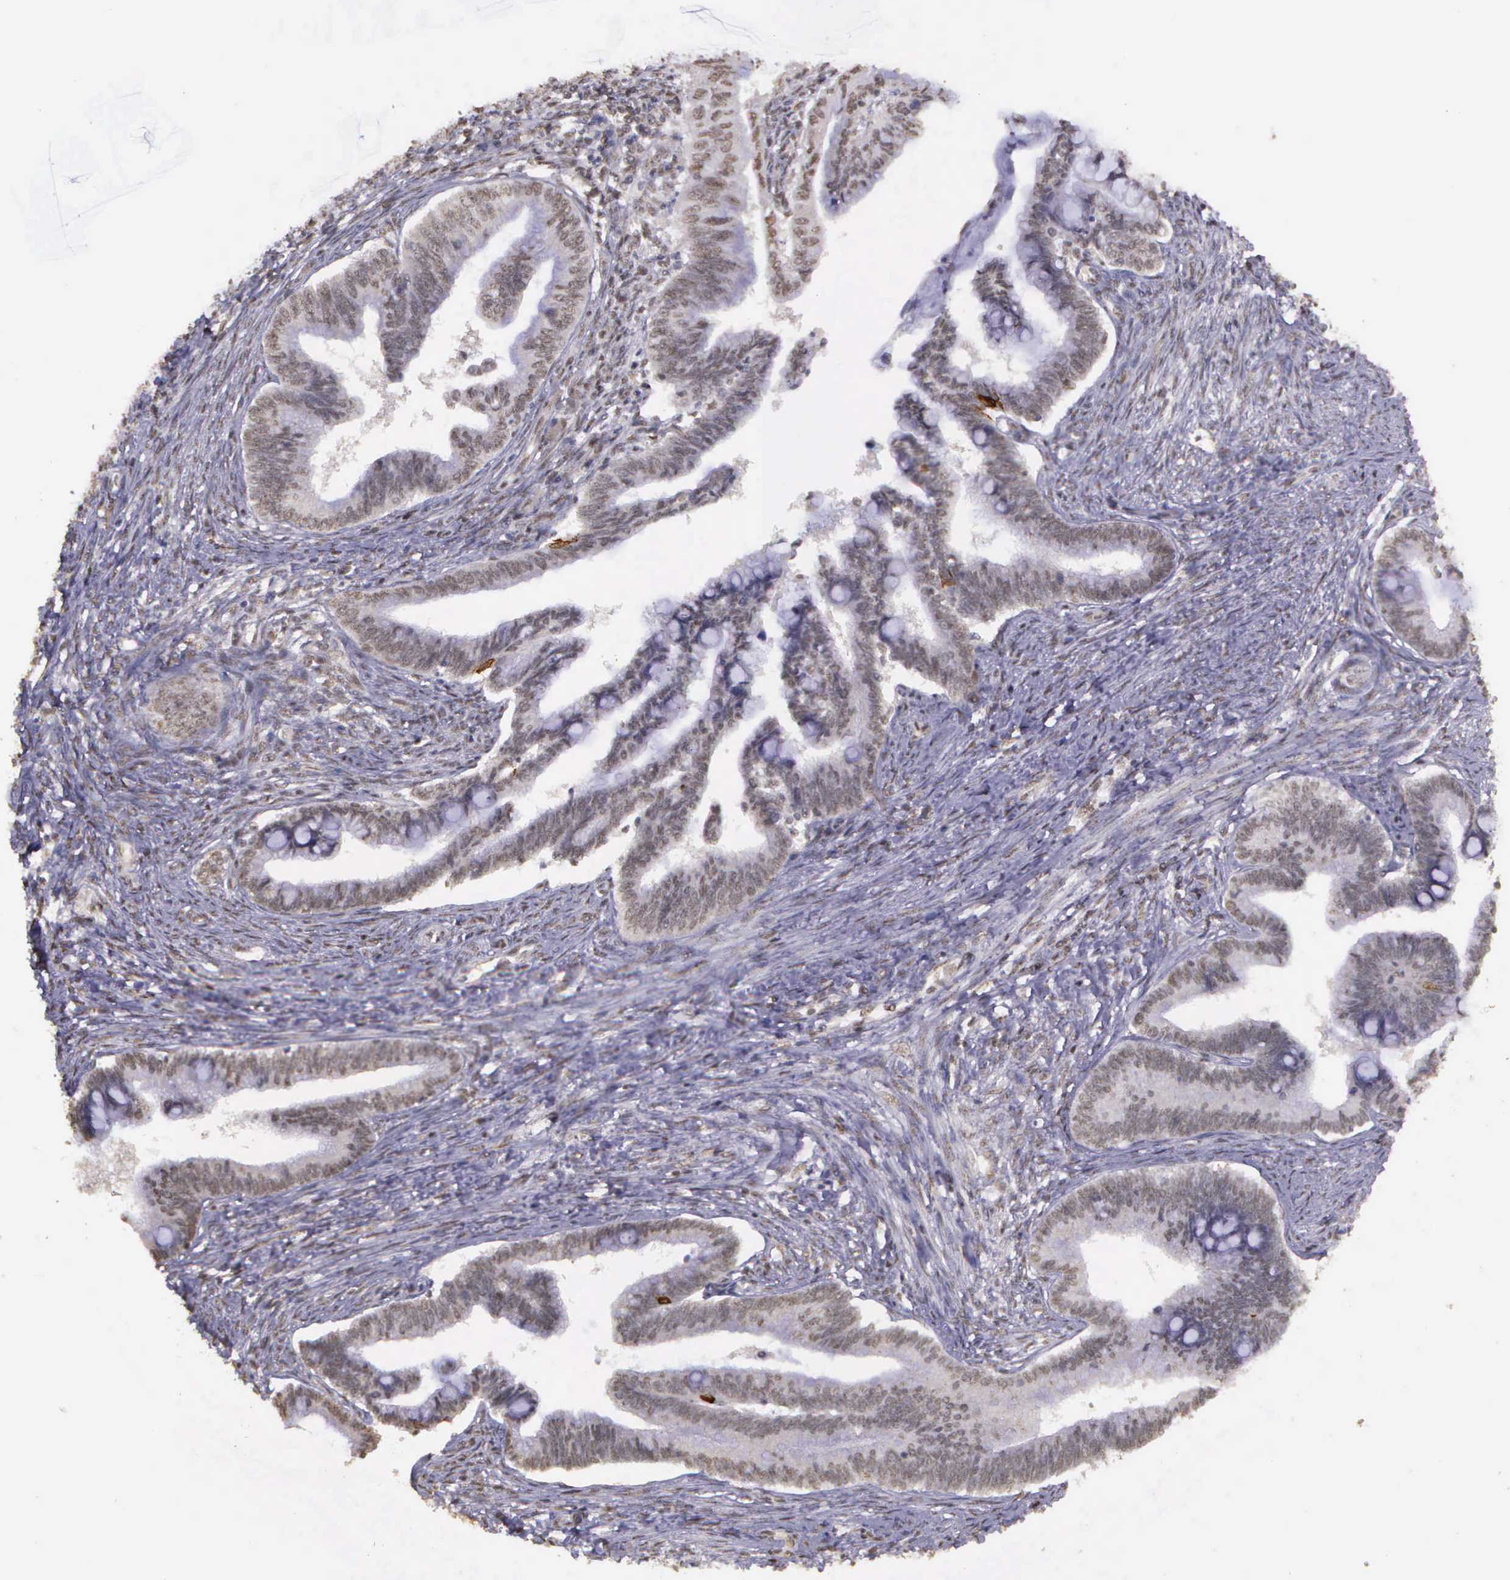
{"staining": {"intensity": "weak", "quantity": "<25%", "location": "nuclear"}, "tissue": "cervical cancer", "cell_type": "Tumor cells", "image_type": "cancer", "snomed": [{"axis": "morphology", "description": "Adenocarcinoma, NOS"}, {"axis": "topography", "description": "Cervix"}], "caption": "This is a image of immunohistochemistry (IHC) staining of cervical cancer, which shows no expression in tumor cells.", "gene": "ARMCX5", "patient": {"sex": "female", "age": 36}}